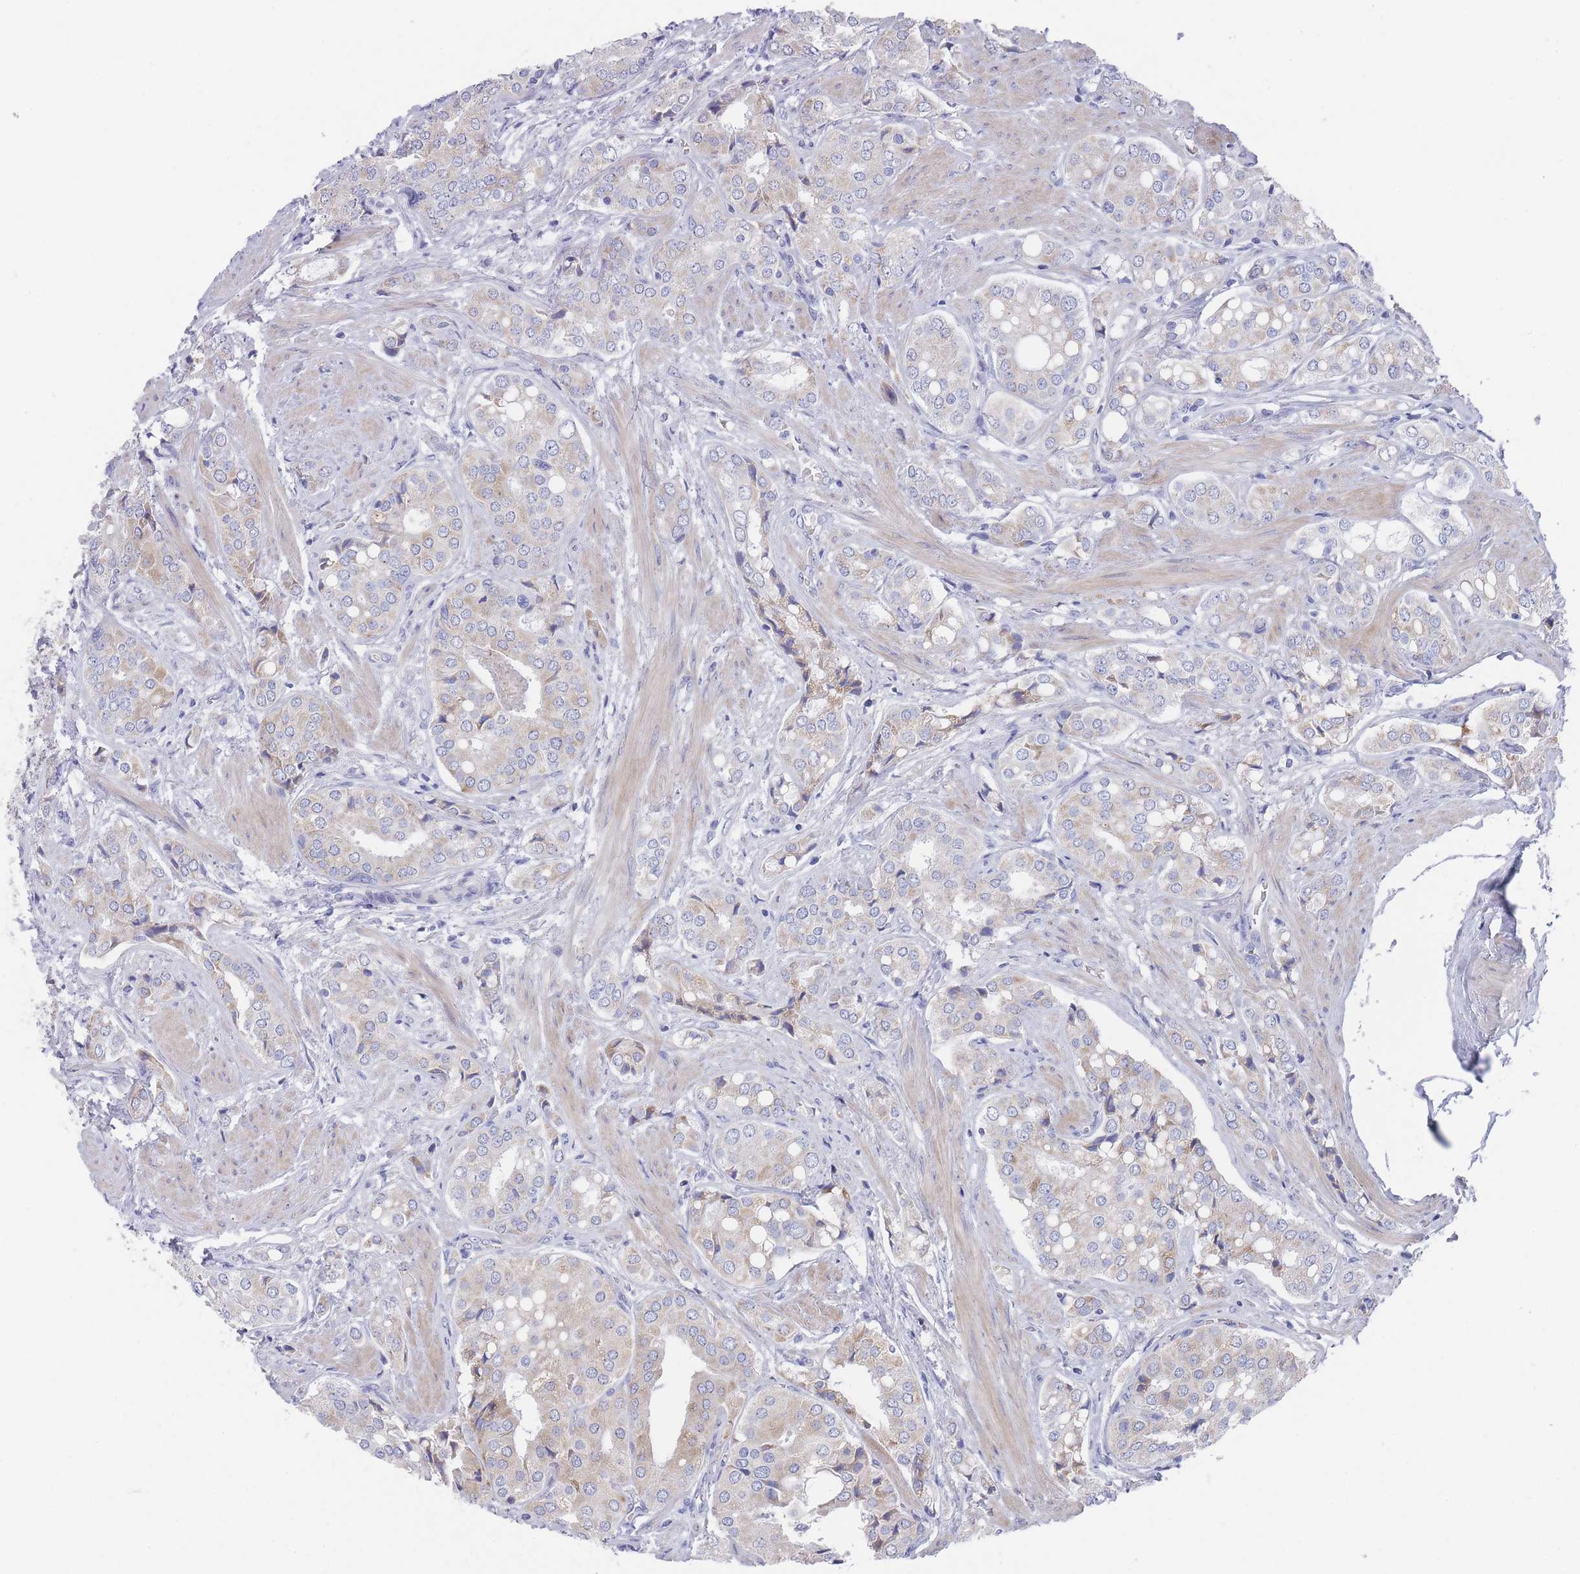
{"staining": {"intensity": "negative", "quantity": "none", "location": "none"}, "tissue": "prostate cancer", "cell_type": "Tumor cells", "image_type": "cancer", "snomed": [{"axis": "morphology", "description": "Adenocarcinoma, High grade"}, {"axis": "topography", "description": "Prostate"}], "caption": "Tumor cells show no significant protein positivity in prostate cancer (high-grade adenocarcinoma).", "gene": "SCCPDH", "patient": {"sex": "male", "age": 71}}